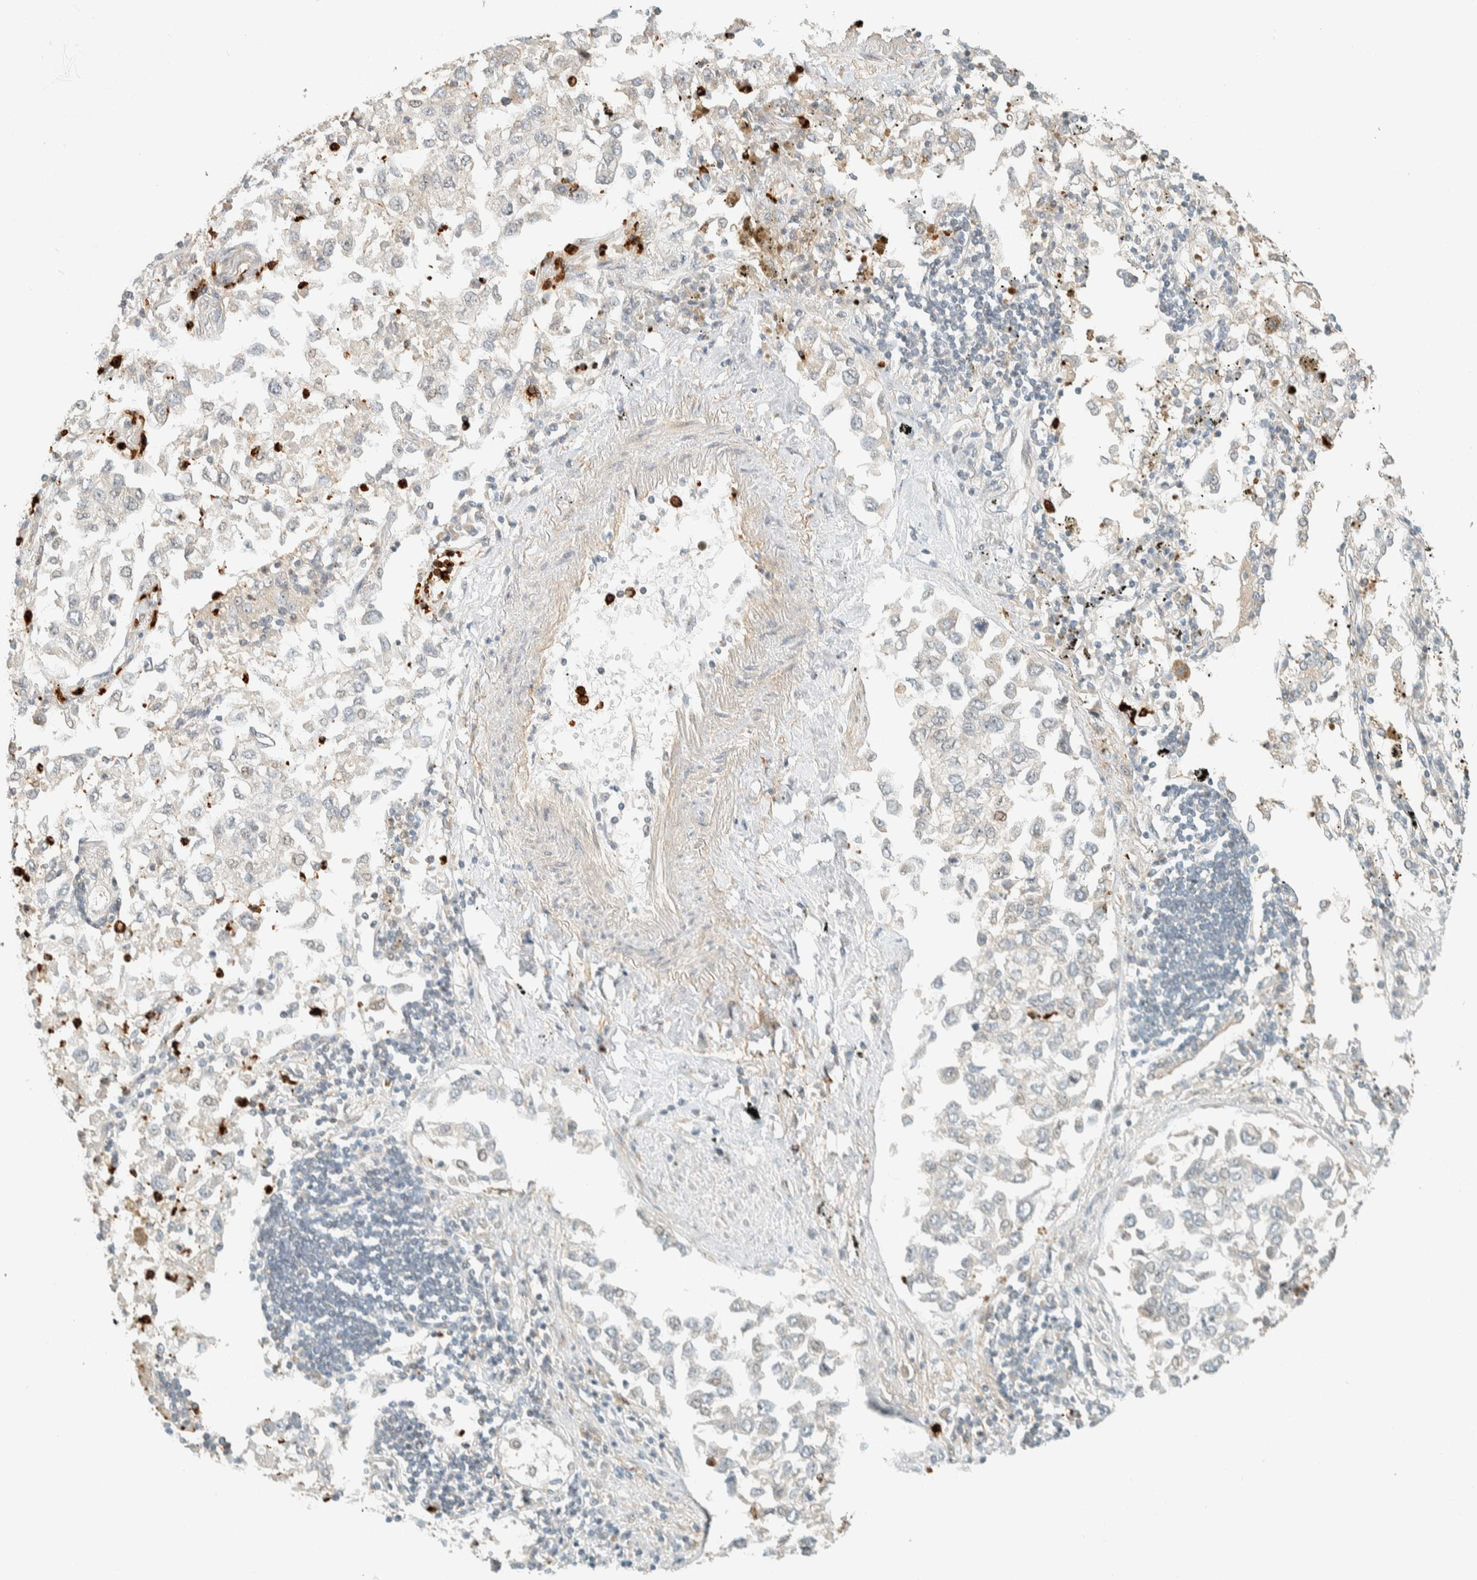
{"staining": {"intensity": "negative", "quantity": "none", "location": "none"}, "tissue": "lung cancer", "cell_type": "Tumor cells", "image_type": "cancer", "snomed": [{"axis": "morphology", "description": "Inflammation, NOS"}, {"axis": "morphology", "description": "Adenocarcinoma, NOS"}, {"axis": "topography", "description": "Lung"}], "caption": "The IHC histopathology image has no significant staining in tumor cells of lung cancer tissue.", "gene": "CCDC171", "patient": {"sex": "male", "age": 63}}